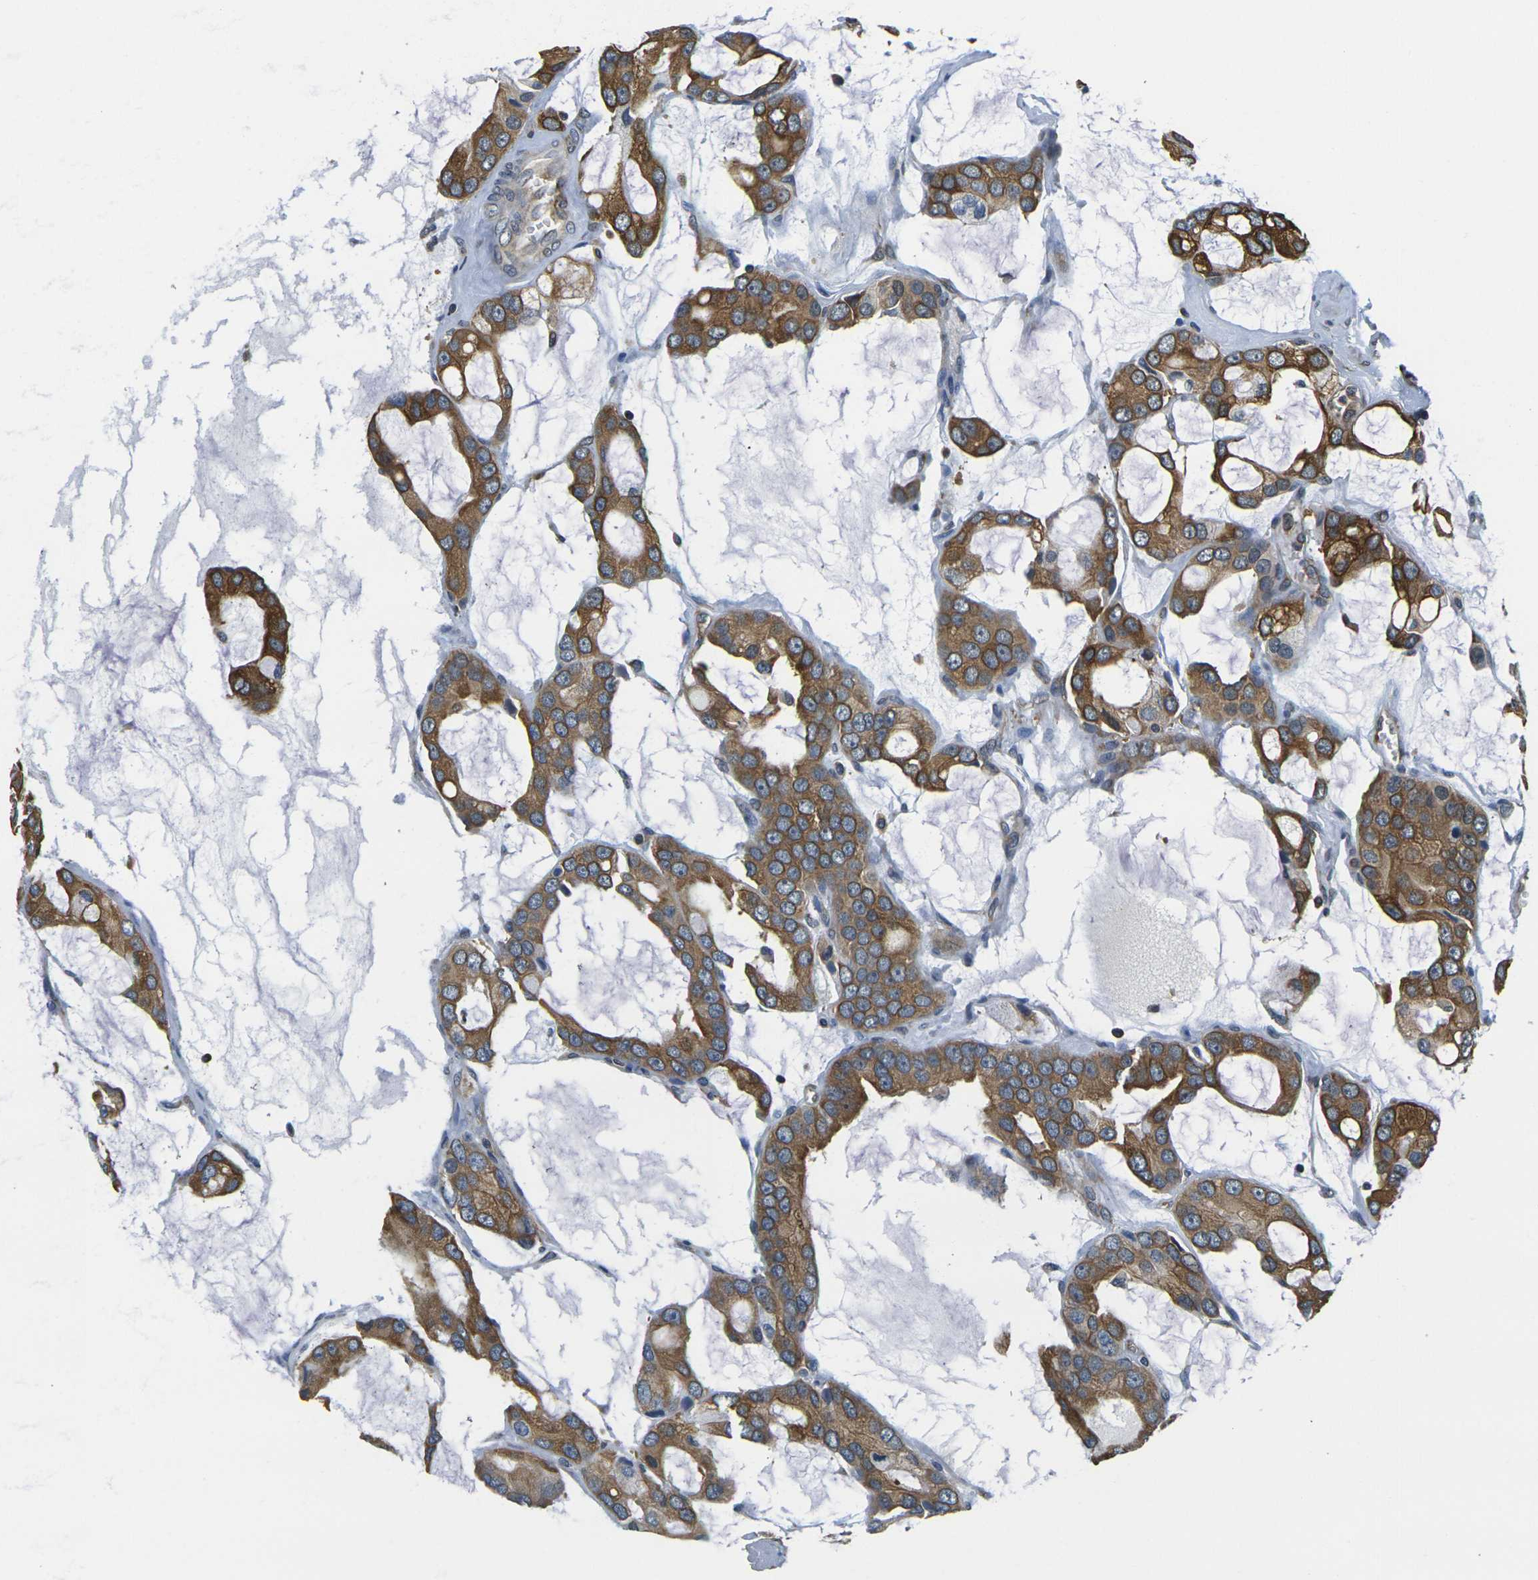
{"staining": {"intensity": "strong", "quantity": "25%-75%", "location": "cytoplasmic/membranous"}, "tissue": "prostate cancer", "cell_type": "Tumor cells", "image_type": "cancer", "snomed": [{"axis": "morphology", "description": "Adenocarcinoma, High grade"}, {"axis": "topography", "description": "Prostate"}], "caption": "This is a photomicrograph of immunohistochemistry (IHC) staining of prostate cancer, which shows strong positivity in the cytoplasmic/membranous of tumor cells.", "gene": "CAST", "patient": {"sex": "male", "age": 67}}